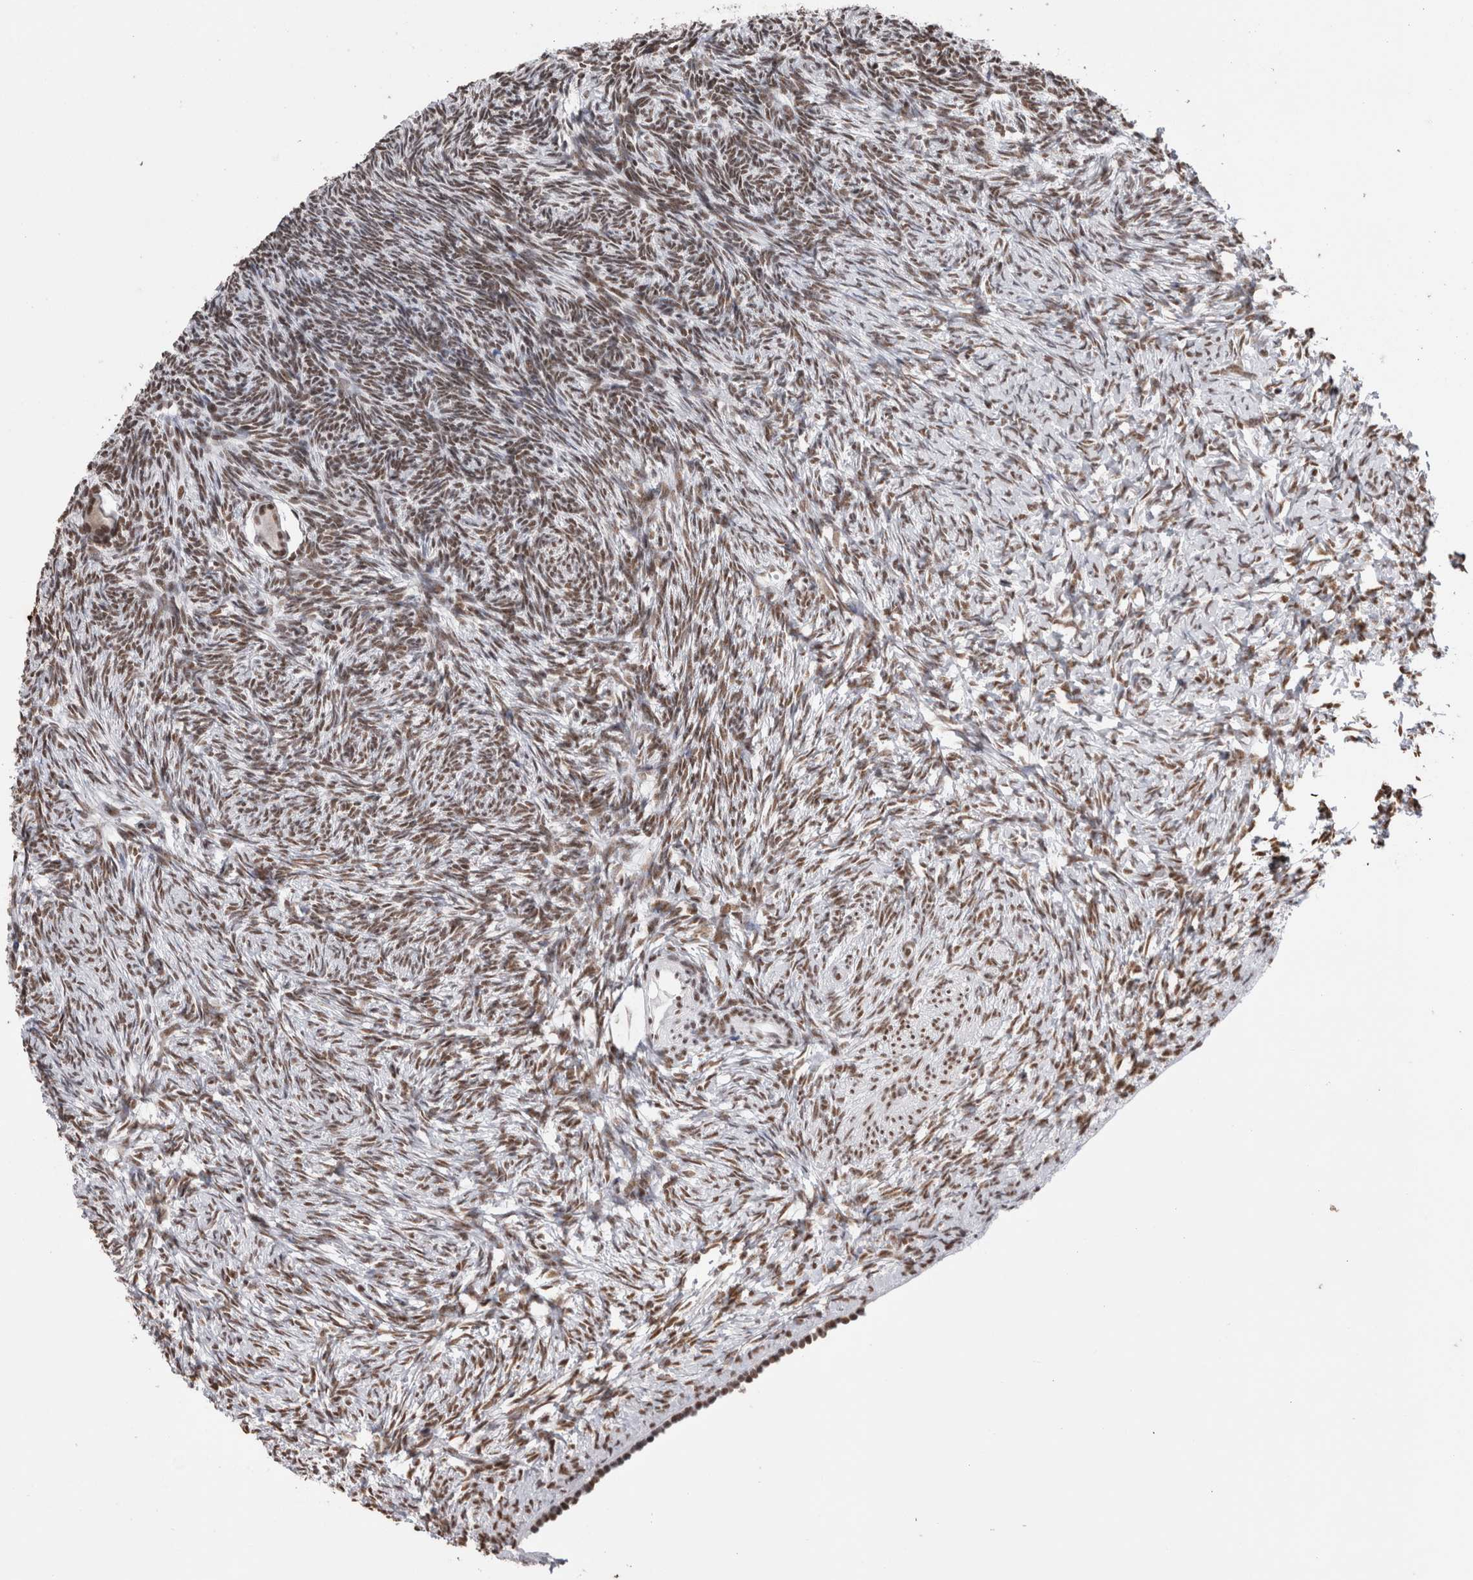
{"staining": {"intensity": "moderate", "quantity": ">75%", "location": "cytoplasmic/membranous,nuclear"}, "tissue": "ovary", "cell_type": "Follicle cells", "image_type": "normal", "snomed": [{"axis": "morphology", "description": "Normal tissue, NOS"}, {"axis": "topography", "description": "Ovary"}], "caption": "A high-resolution histopathology image shows immunohistochemistry (IHC) staining of unremarkable ovary, which demonstrates moderate cytoplasmic/membranous,nuclear expression in approximately >75% of follicle cells.", "gene": "SMC1A", "patient": {"sex": "female", "age": 34}}